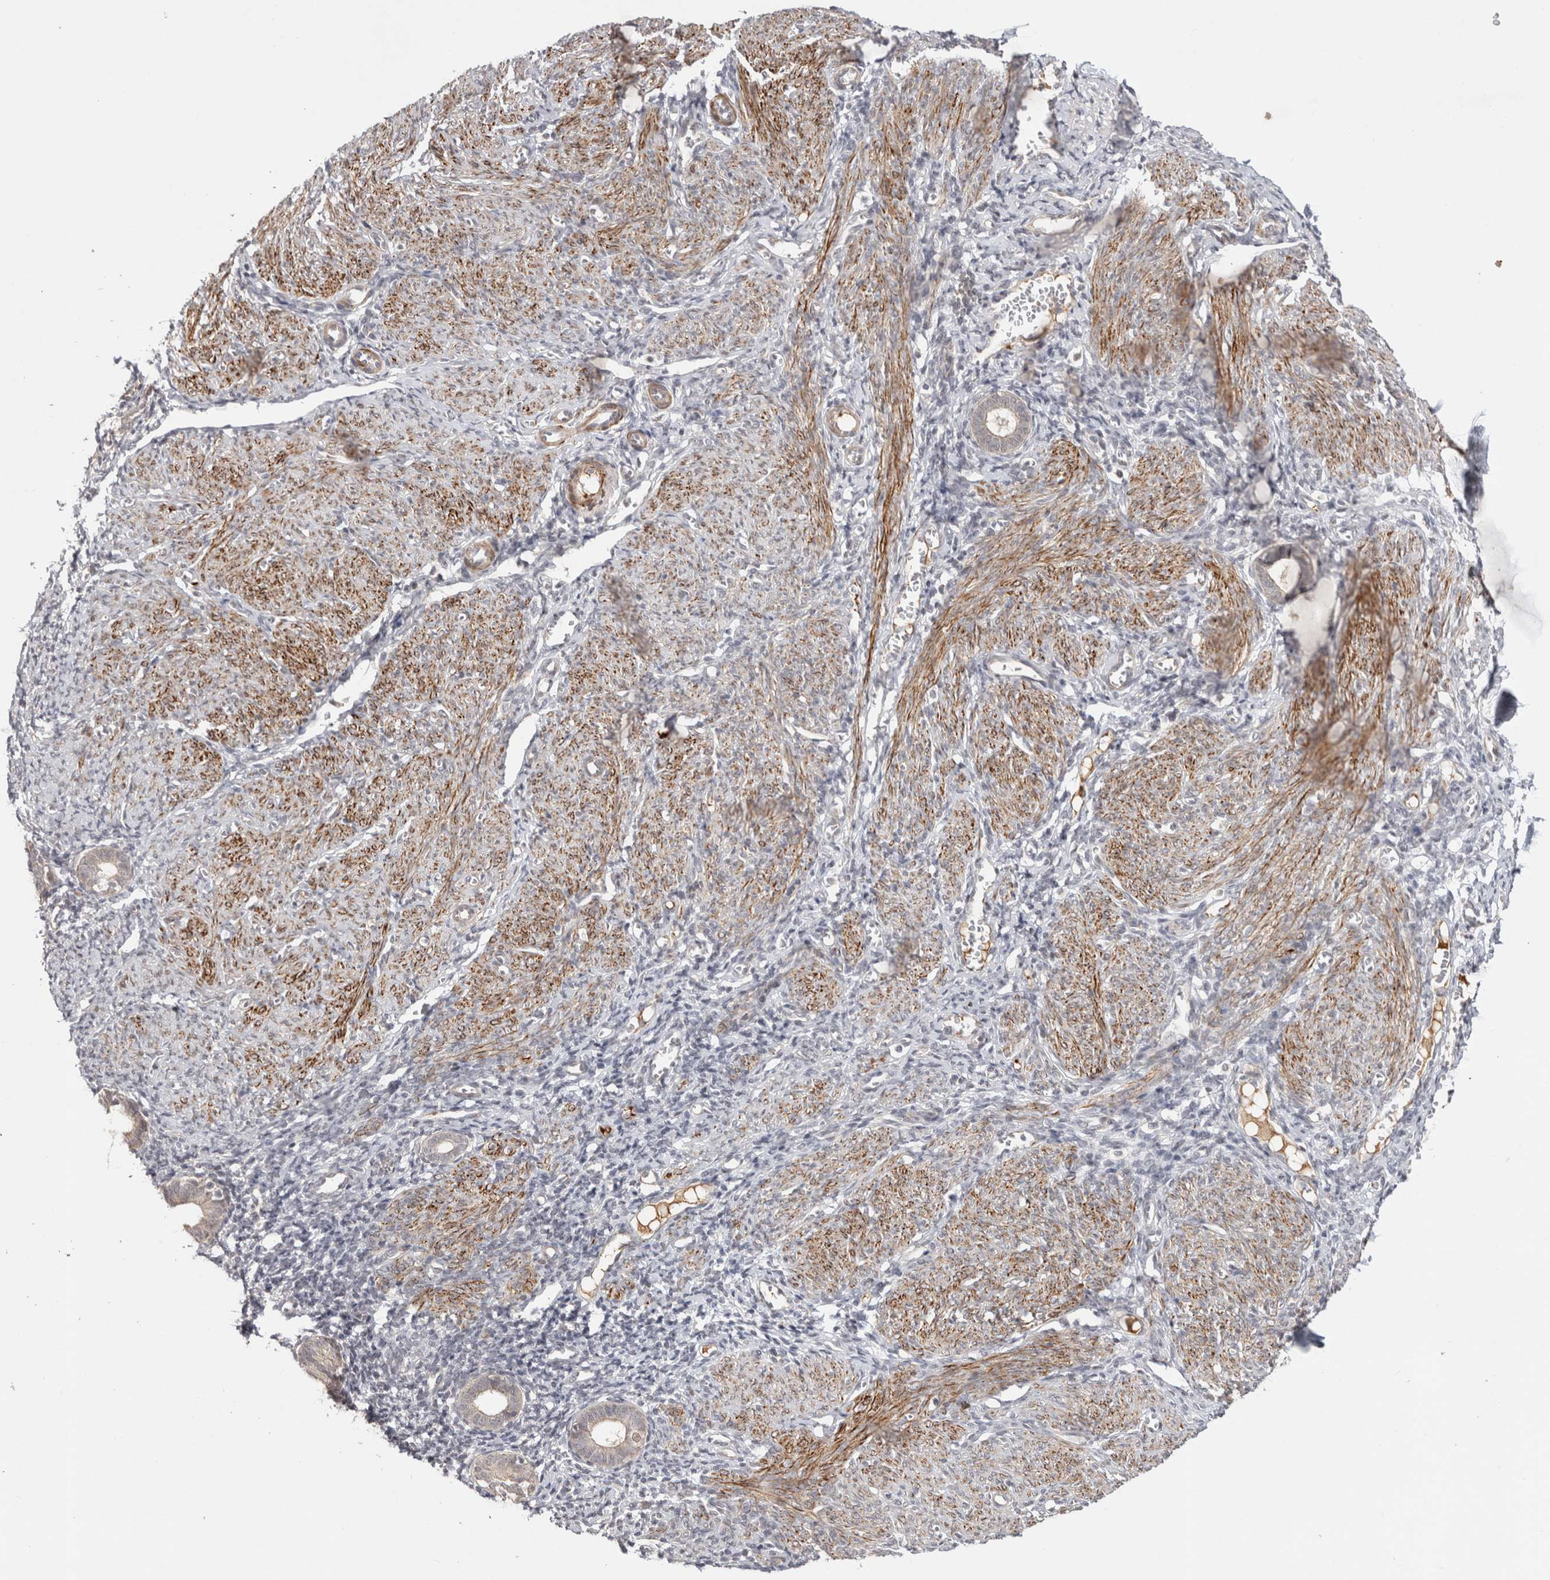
{"staining": {"intensity": "negative", "quantity": "none", "location": "none"}, "tissue": "endometrium", "cell_type": "Cells in endometrial stroma", "image_type": "normal", "snomed": [{"axis": "morphology", "description": "Normal tissue, NOS"}, {"axis": "morphology", "description": "Adenocarcinoma, NOS"}, {"axis": "topography", "description": "Endometrium"}], "caption": "IHC photomicrograph of benign endometrium stained for a protein (brown), which reveals no staining in cells in endometrial stroma.", "gene": "ZNF318", "patient": {"sex": "female", "age": 57}}